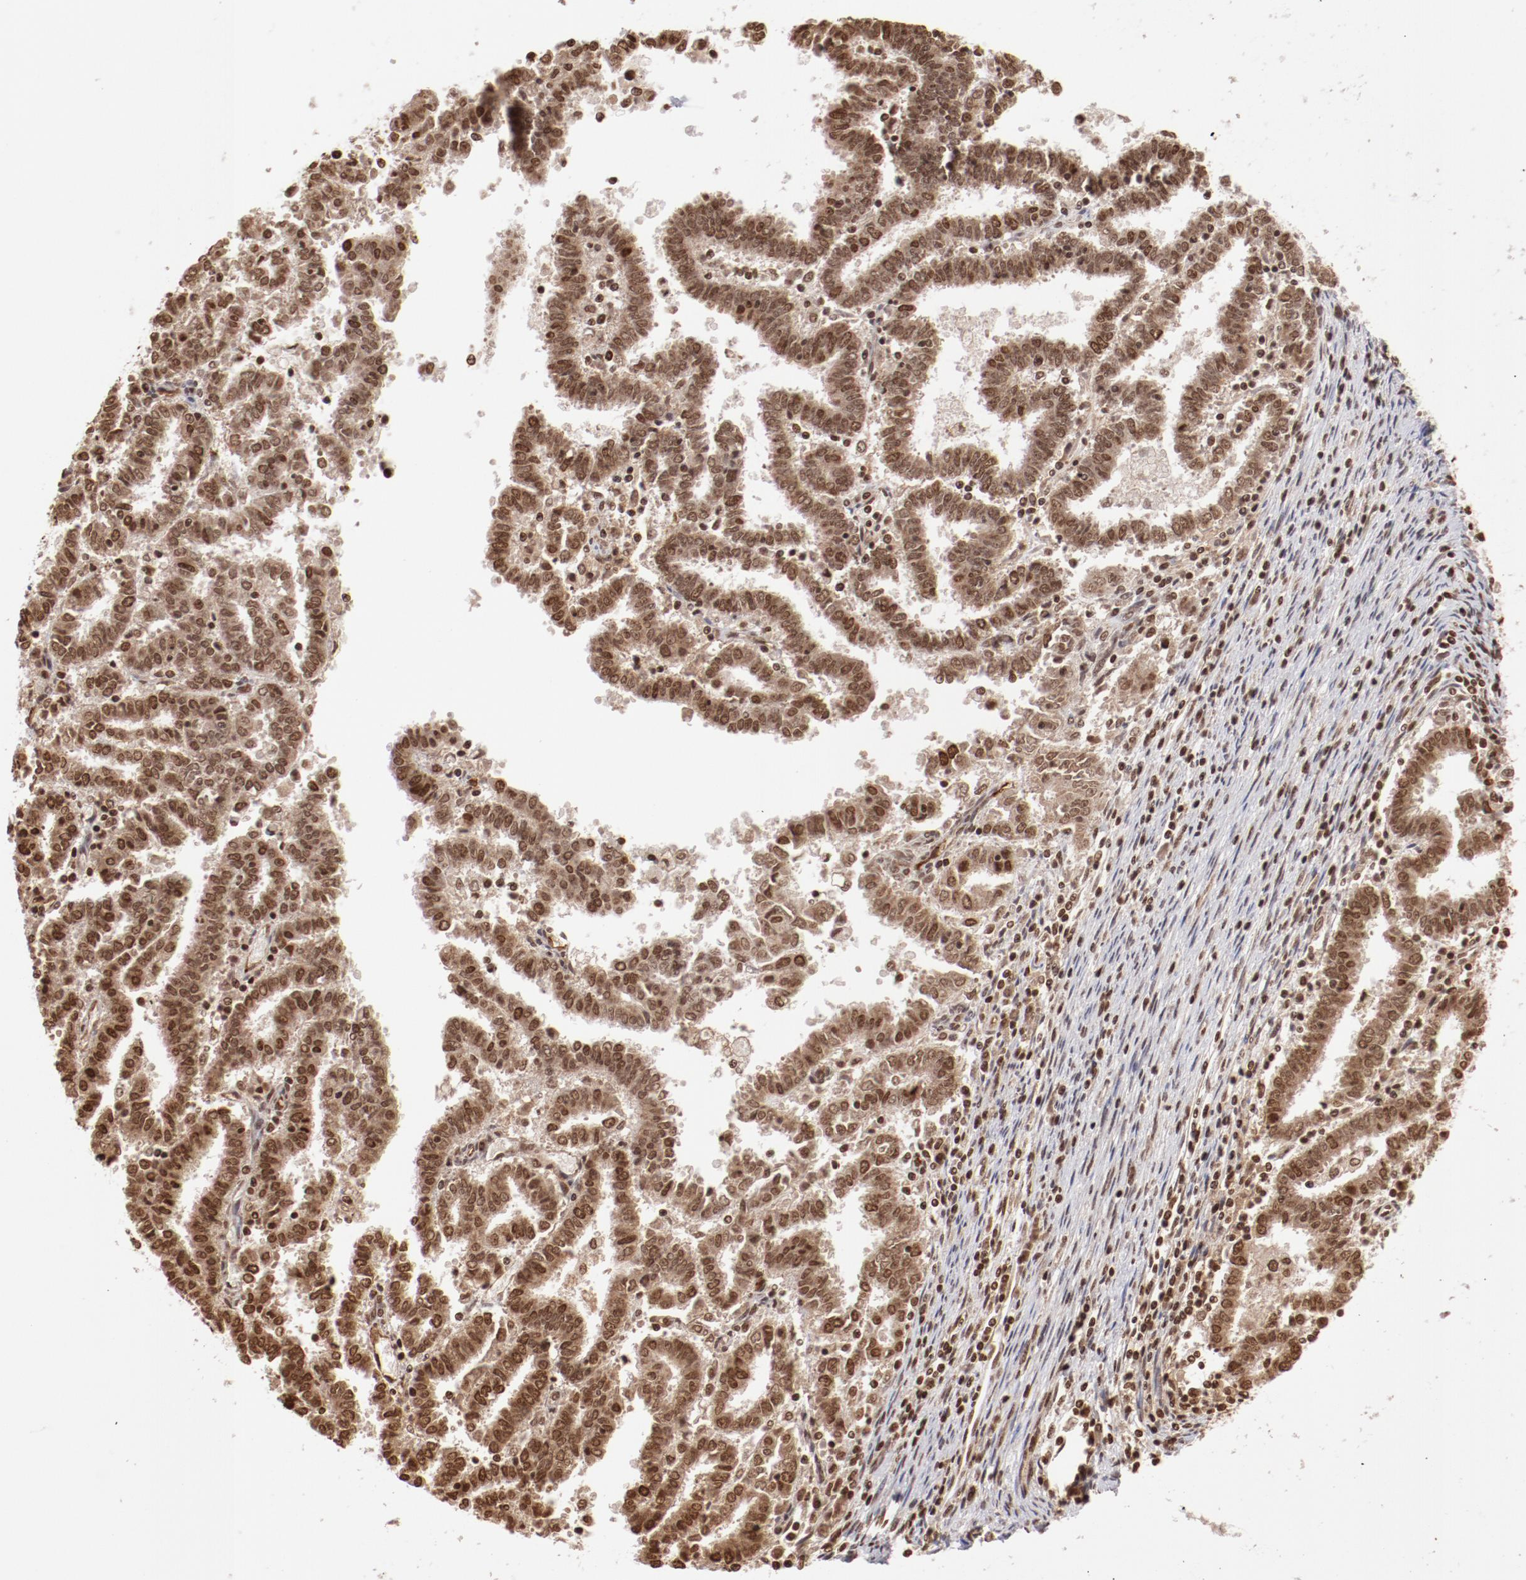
{"staining": {"intensity": "moderate", "quantity": ">75%", "location": "nuclear"}, "tissue": "endometrial cancer", "cell_type": "Tumor cells", "image_type": "cancer", "snomed": [{"axis": "morphology", "description": "Adenocarcinoma, NOS"}, {"axis": "topography", "description": "Uterus"}], "caption": "Approximately >75% of tumor cells in endometrial adenocarcinoma show moderate nuclear protein staining as visualized by brown immunohistochemical staining.", "gene": "ABL2", "patient": {"sex": "female", "age": 83}}